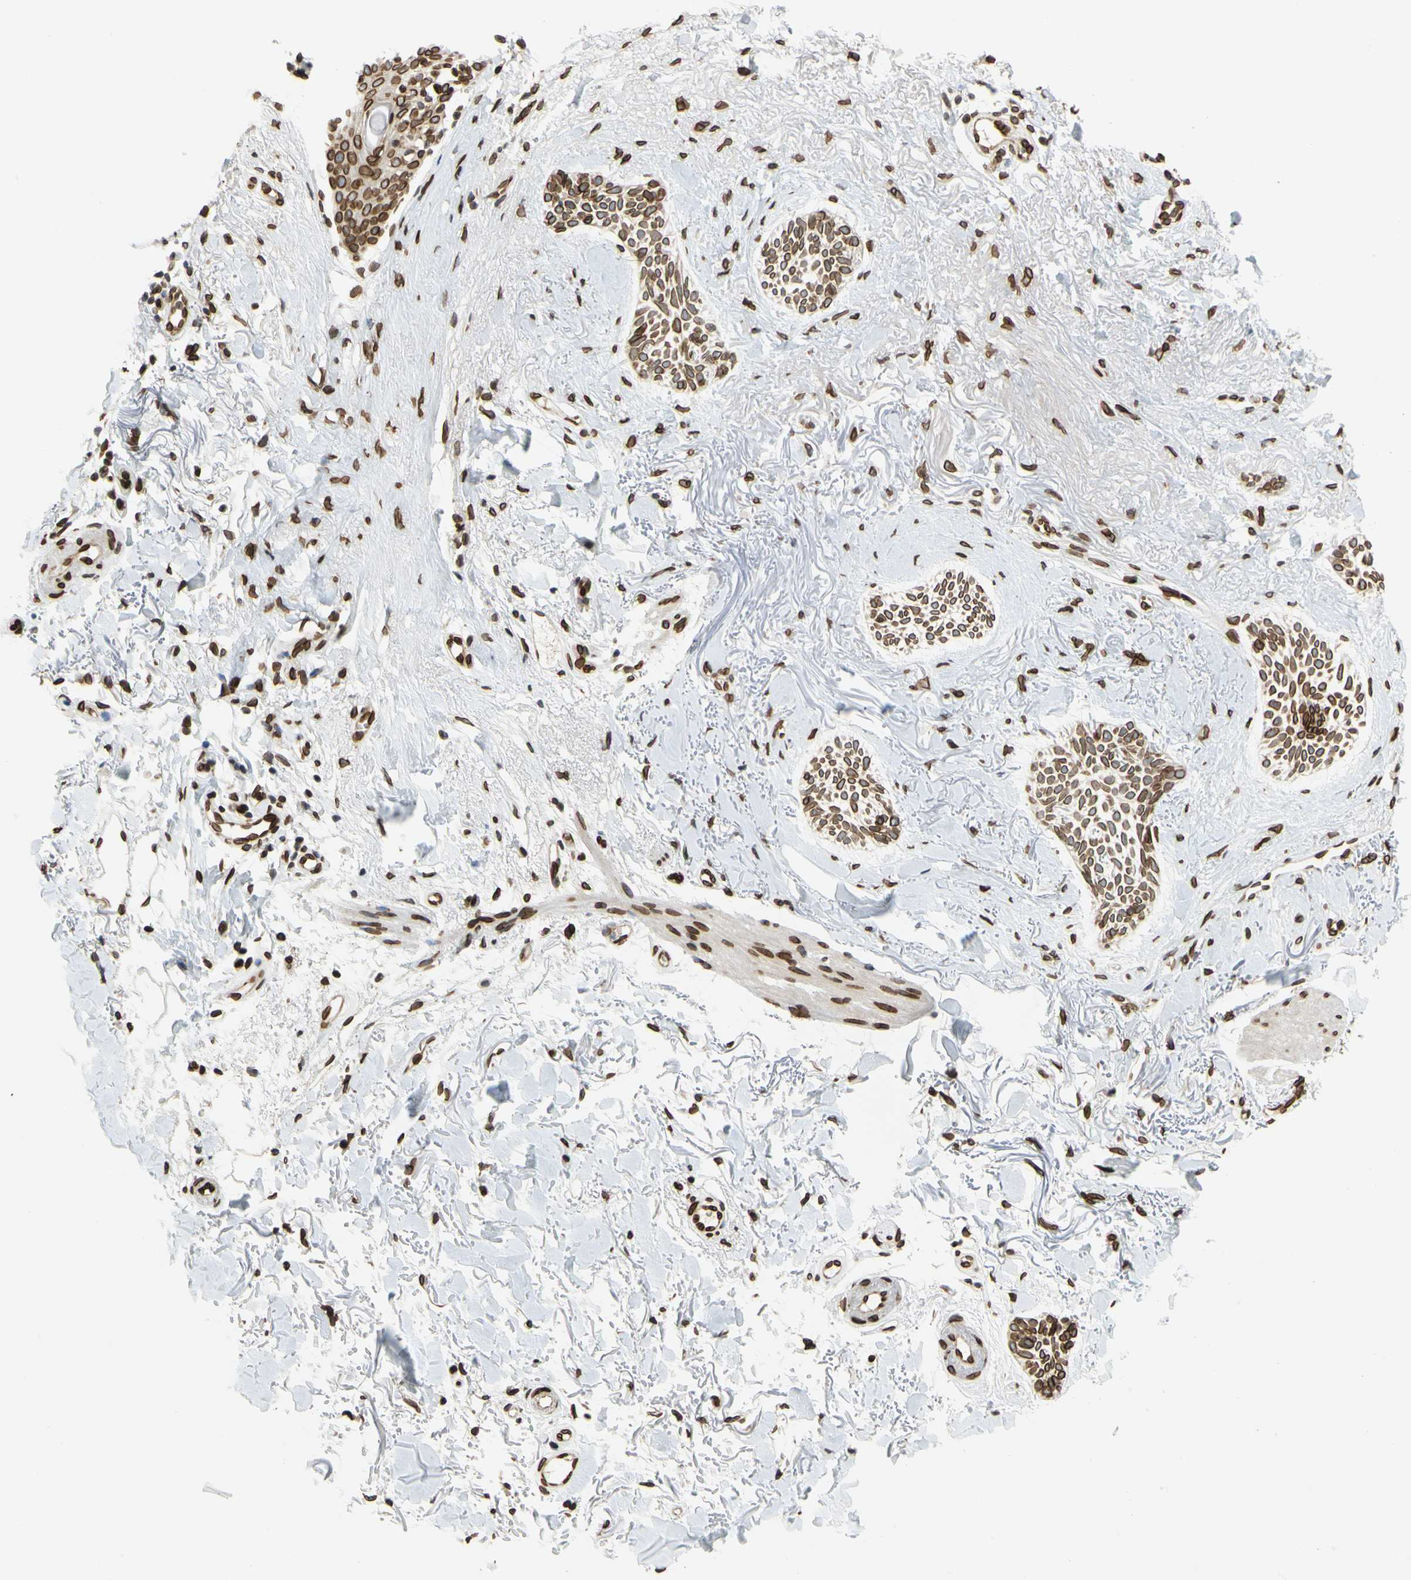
{"staining": {"intensity": "strong", "quantity": ">75%", "location": "cytoplasmic/membranous,nuclear"}, "tissue": "skin cancer", "cell_type": "Tumor cells", "image_type": "cancer", "snomed": [{"axis": "morphology", "description": "Normal tissue, NOS"}, {"axis": "morphology", "description": "Basal cell carcinoma"}, {"axis": "topography", "description": "Skin"}], "caption": "The histopathology image reveals staining of skin cancer, revealing strong cytoplasmic/membranous and nuclear protein positivity (brown color) within tumor cells. (DAB (3,3'-diaminobenzidine) IHC with brightfield microscopy, high magnification).", "gene": "SUN1", "patient": {"sex": "female", "age": 84}}